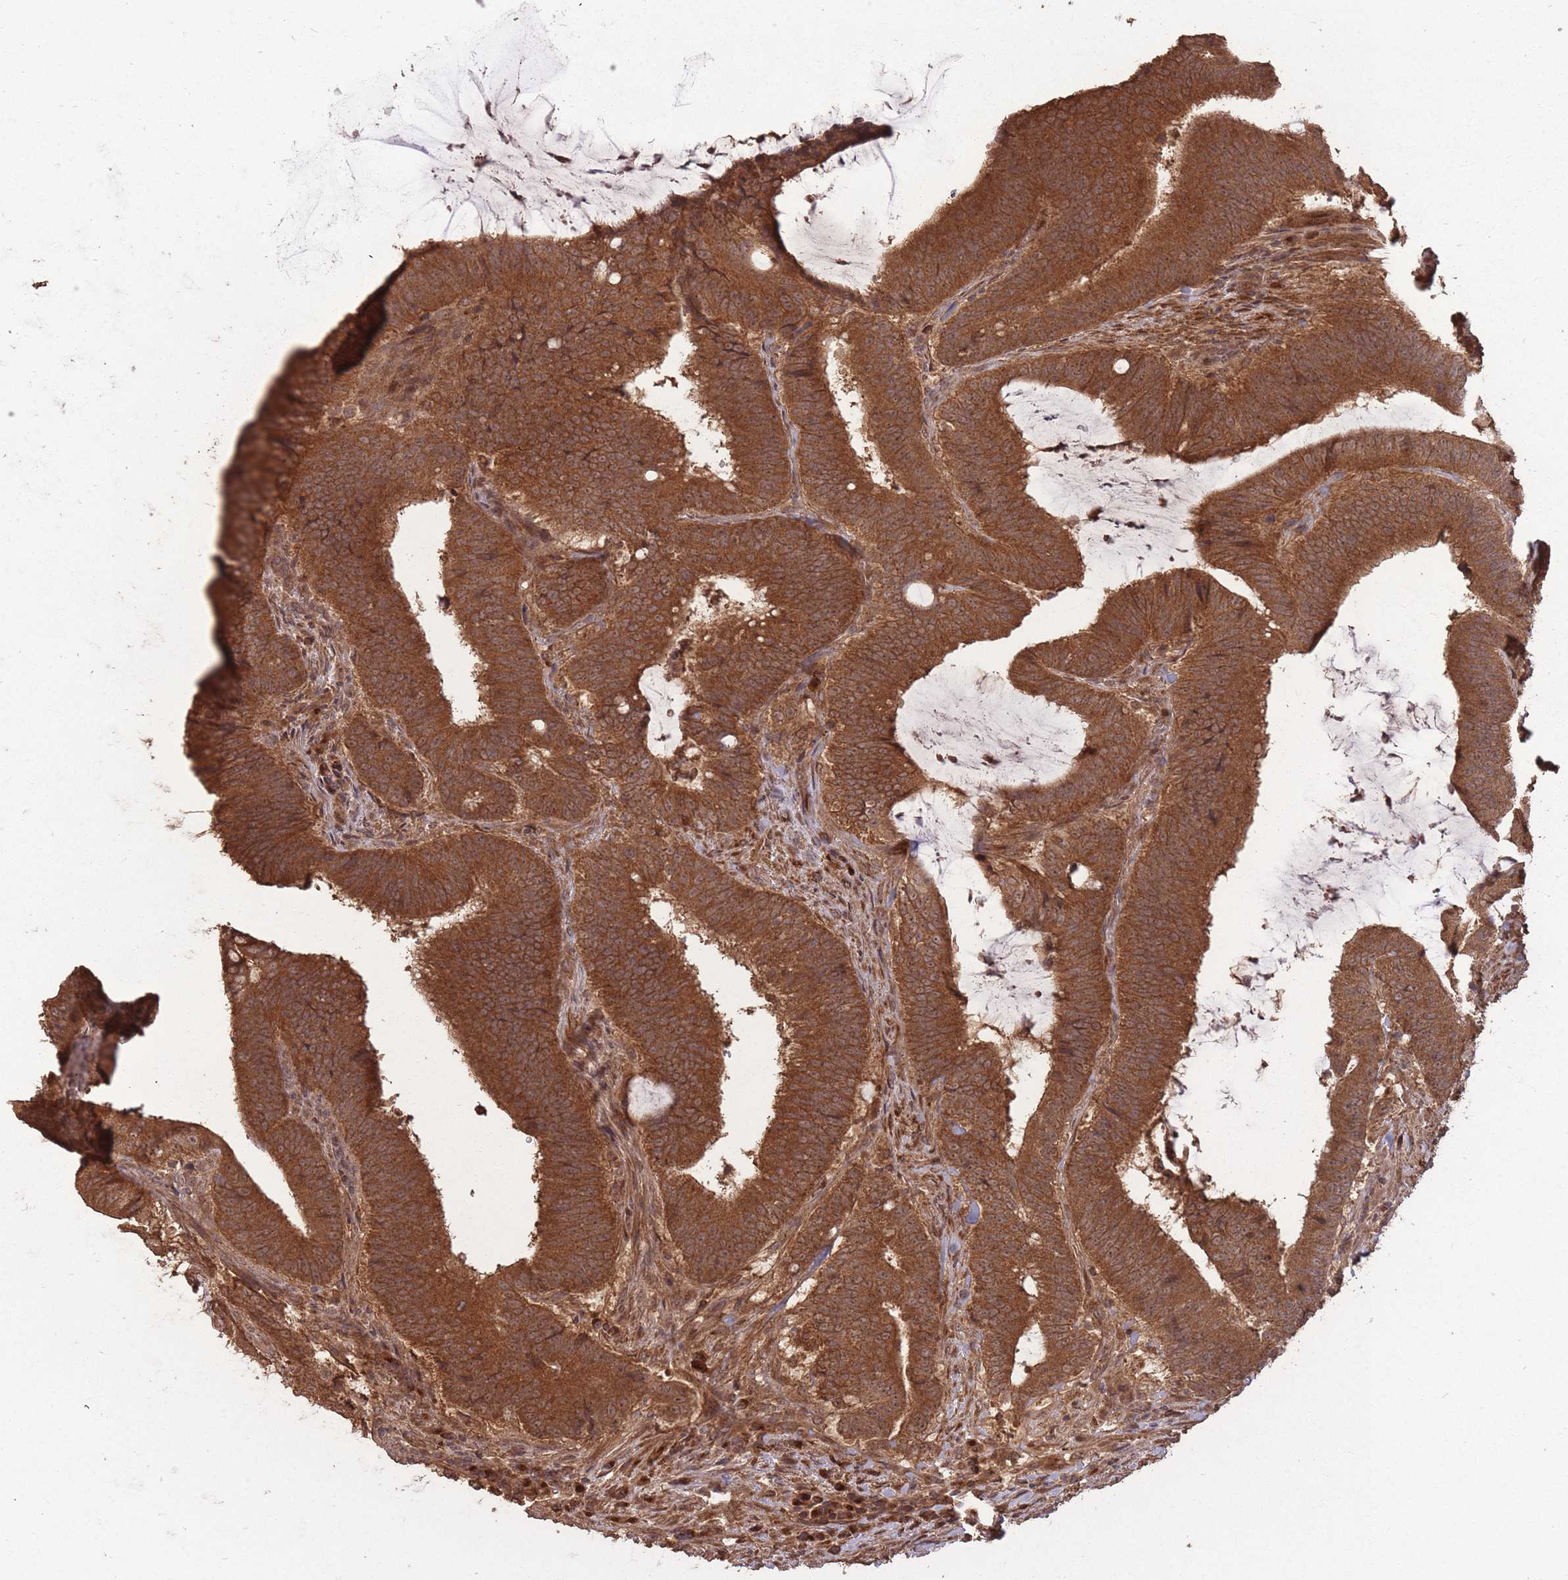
{"staining": {"intensity": "strong", "quantity": ">75%", "location": "cytoplasmic/membranous,nuclear"}, "tissue": "colorectal cancer", "cell_type": "Tumor cells", "image_type": "cancer", "snomed": [{"axis": "morphology", "description": "Adenocarcinoma, NOS"}, {"axis": "topography", "description": "Colon"}], "caption": "Human colorectal cancer stained with a brown dye displays strong cytoplasmic/membranous and nuclear positive positivity in approximately >75% of tumor cells.", "gene": "ERBB3", "patient": {"sex": "female", "age": 43}}